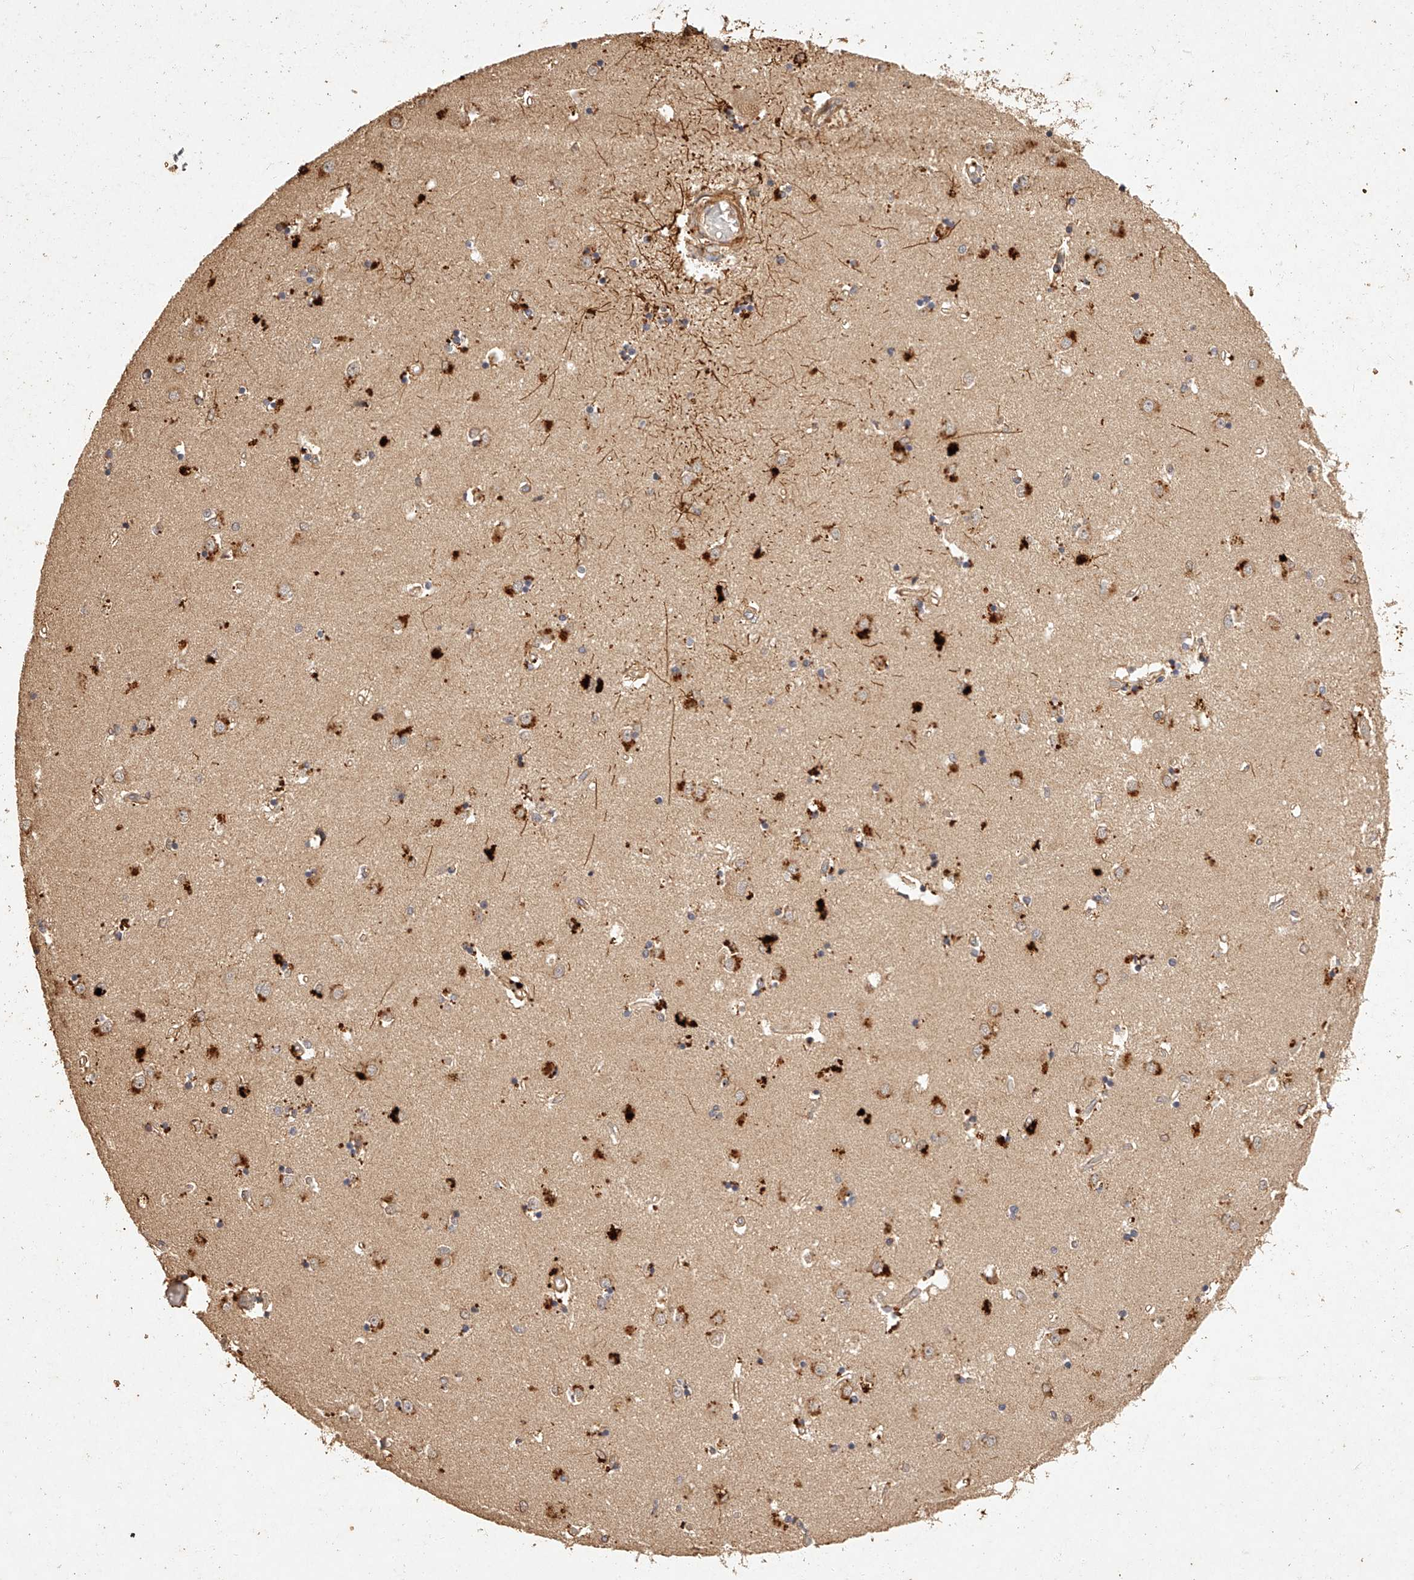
{"staining": {"intensity": "moderate", "quantity": "<25%", "location": "cytoplasmic/membranous"}, "tissue": "caudate", "cell_type": "Glial cells", "image_type": "normal", "snomed": [{"axis": "morphology", "description": "Normal tissue, NOS"}, {"axis": "topography", "description": "Lateral ventricle wall"}], "caption": "The immunohistochemical stain labels moderate cytoplasmic/membranous expression in glial cells of normal caudate. The protein is stained brown, and the nuclei are stained in blue (DAB (3,3'-diaminobenzidine) IHC with brightfield microscopy, high magnification).", "gene": "NSMAF", "patient": {"sex": "male", "age": 45}}